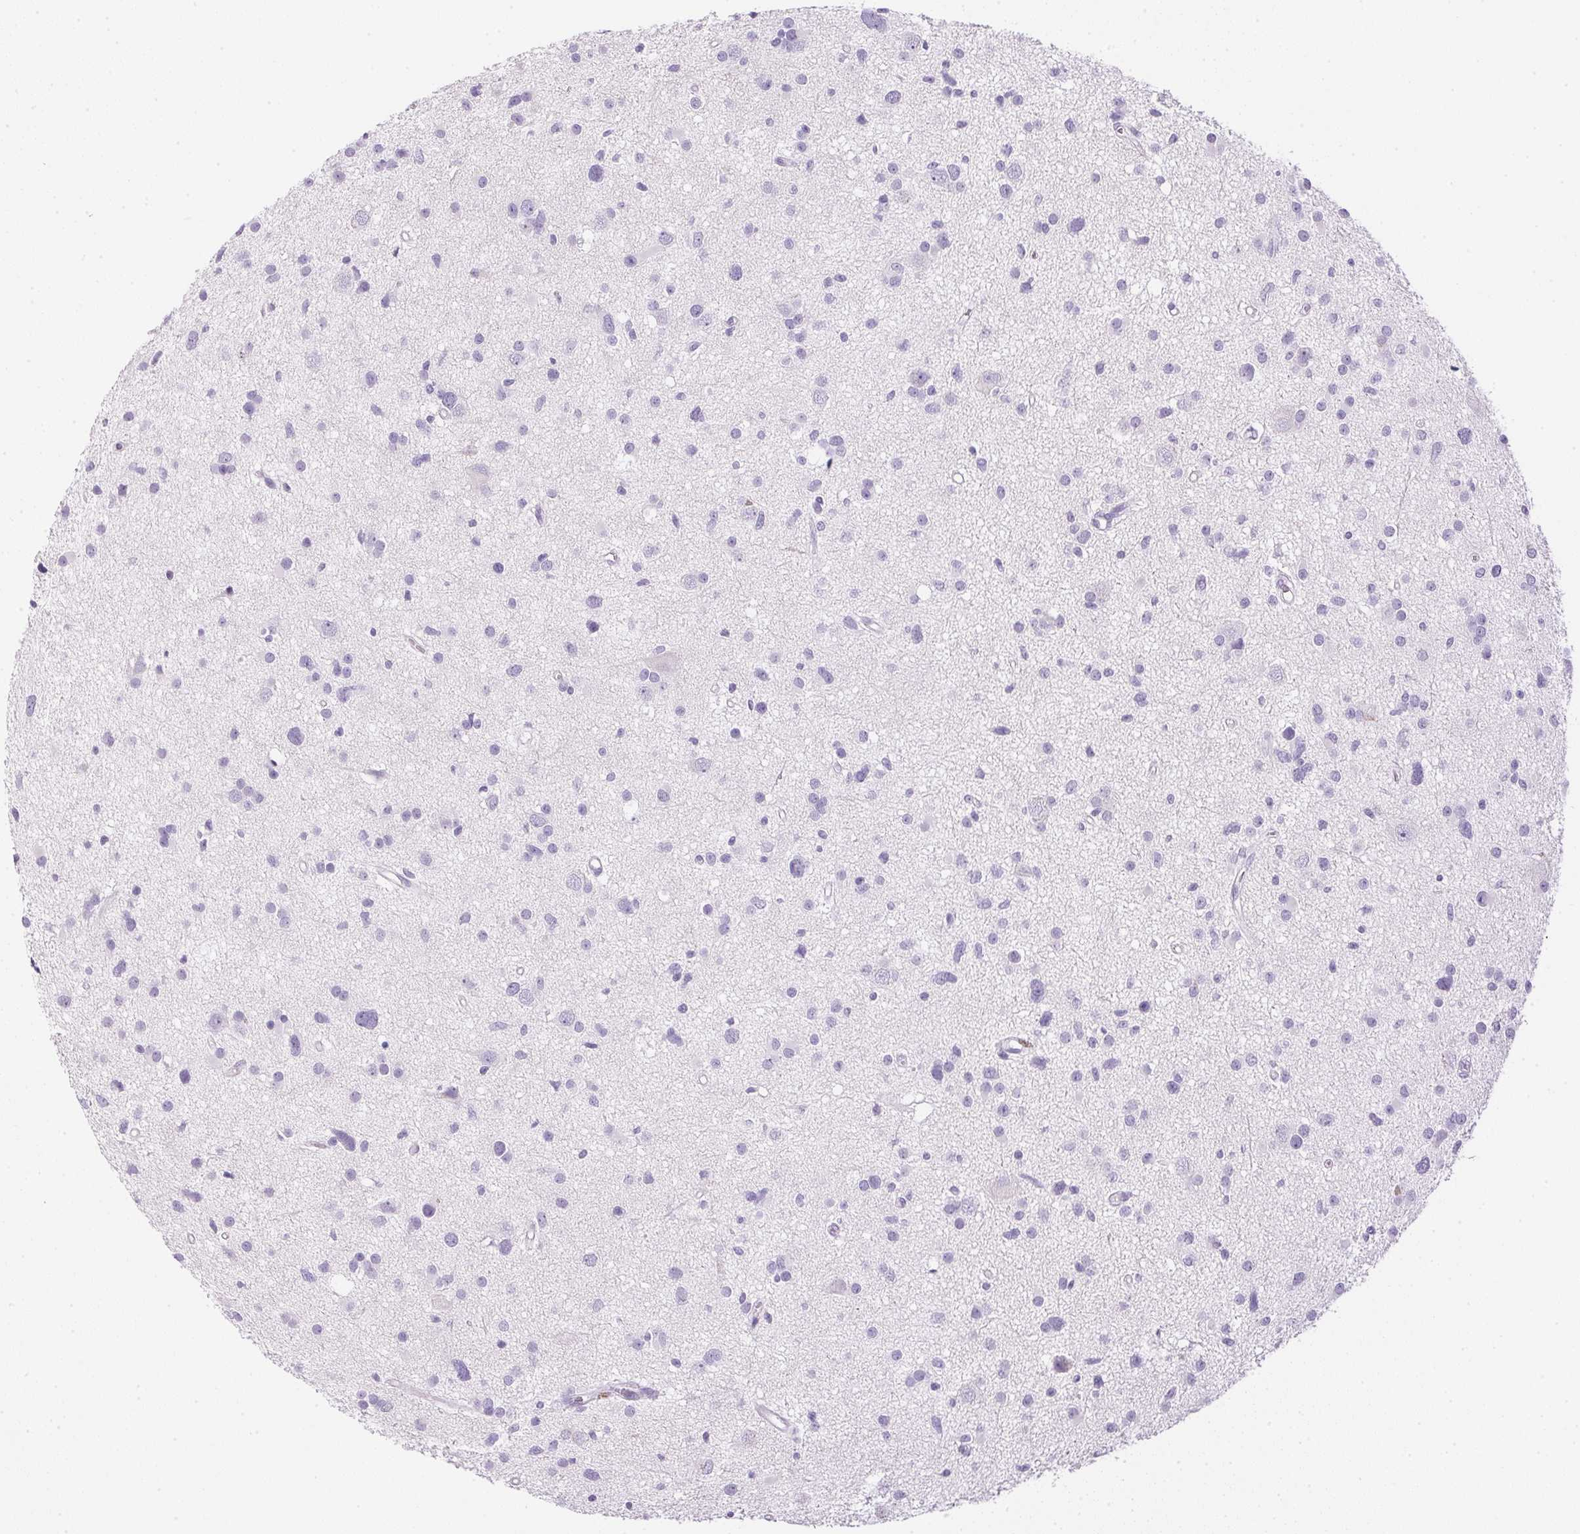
{"staining": {"intensity": "negative", "quantity": "none", "location": "none"}, "tissue": "glioma", "cell_type": "Tumor cells", "image_type": "cancer", "snomed": [{"axis": "morphology", "description": "Glioma, malignant, High grade"}, {"axis": "topography", "description": "Brain"}], "caption": "The photomicrograph shows no staining of tumor cells in malignant high-grade glioma.", "gene": "ATP6V1G3", "patient": {"sex": "male", "age": 54}}